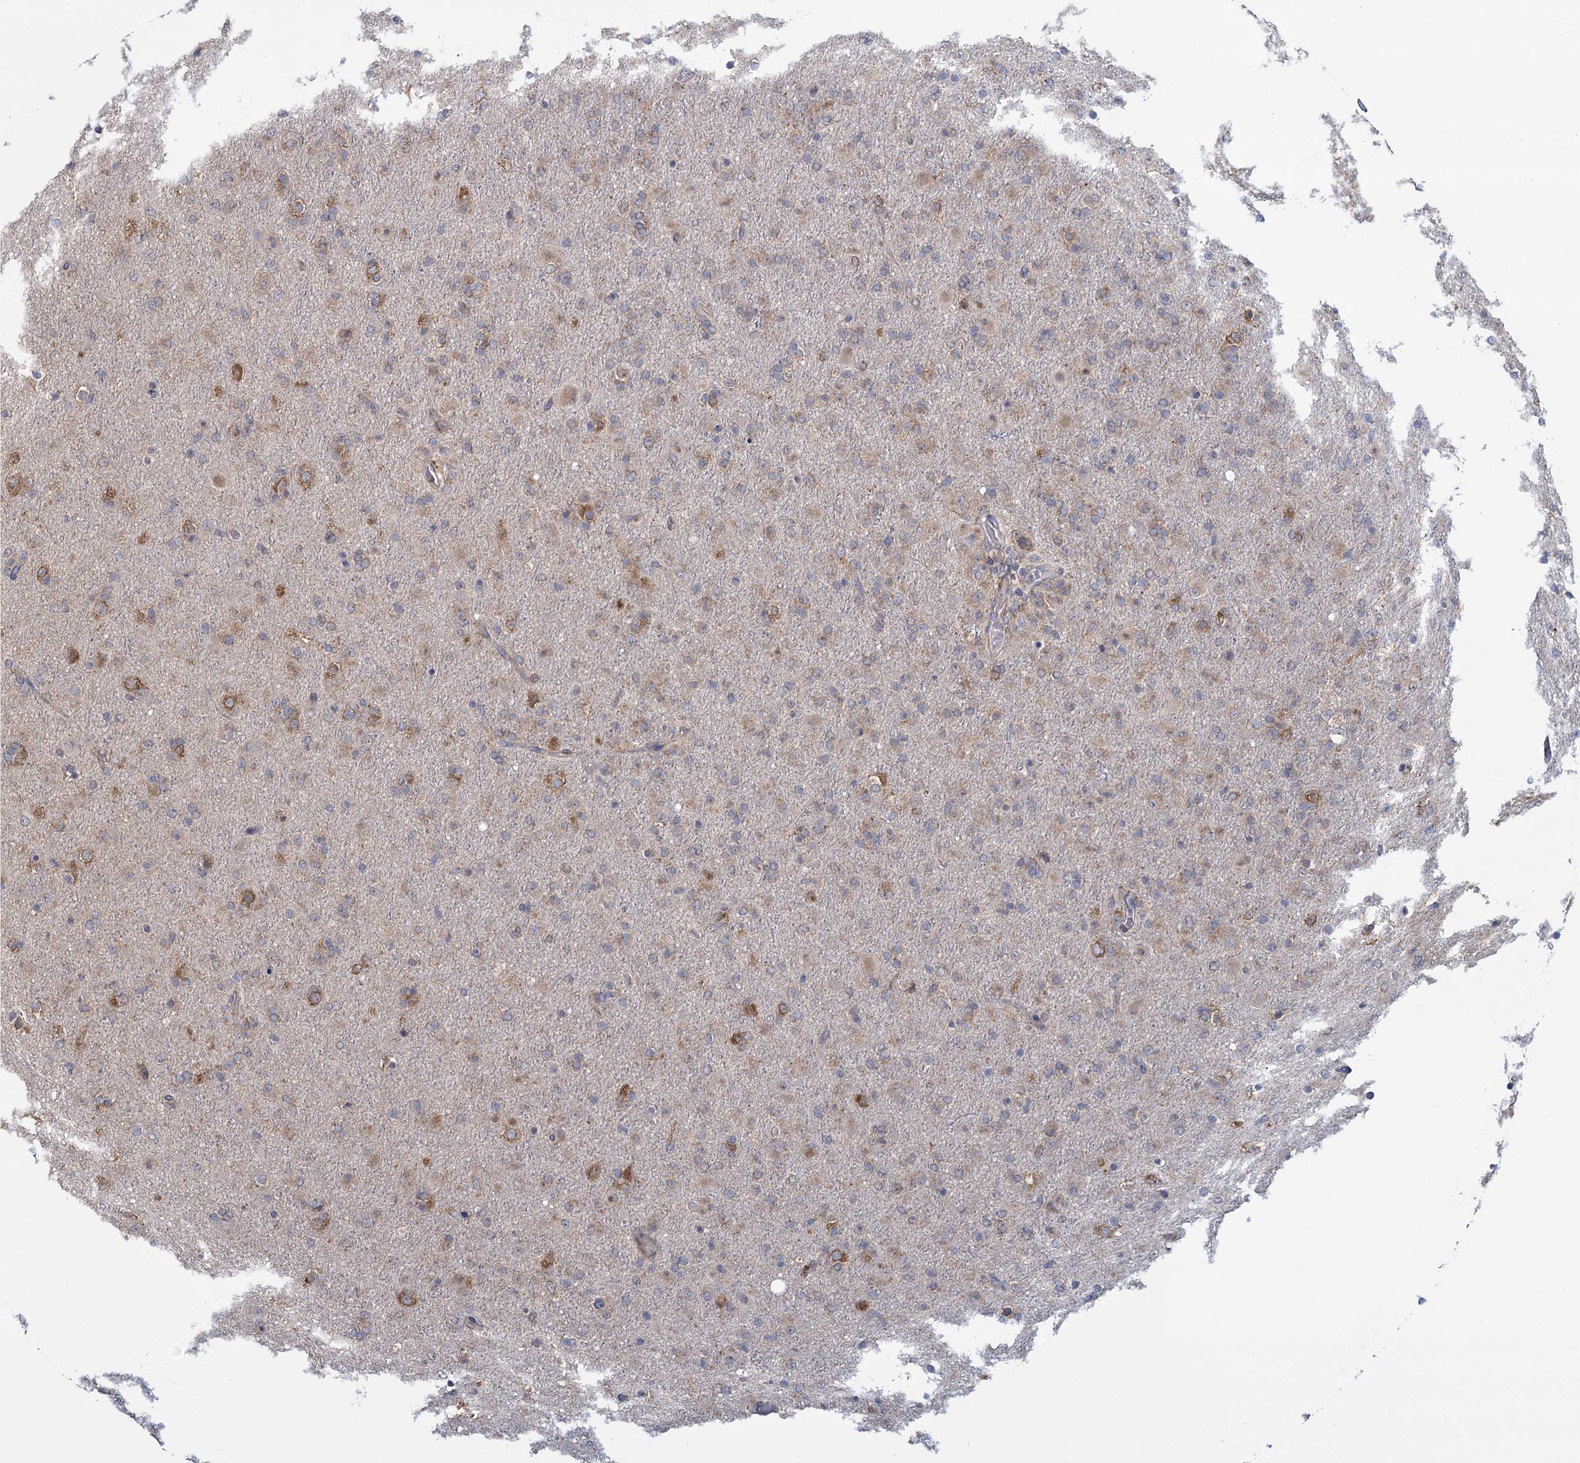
{"staining": {"intensity": "moderate", "quantity": "25%-75%", "location": "cytoplasmic/membranous"}, "tissue": "glioma", "cell_type": "Tumor cells", "image_type": "cancer", "snomed": [{"axis": "morphology", "description": "Glioma, malignant, Low grade"}, {"axis": "topography", "description": "Brain"}], "caption": "This photomicrograph demonstrates IHC staining of human glioma, with medium moderate cytoplasmic/membranous expression in about 25%-75% of tumor cells.", "gene": "GSTM2", "patient": {"sex": "male", "age": 65}}